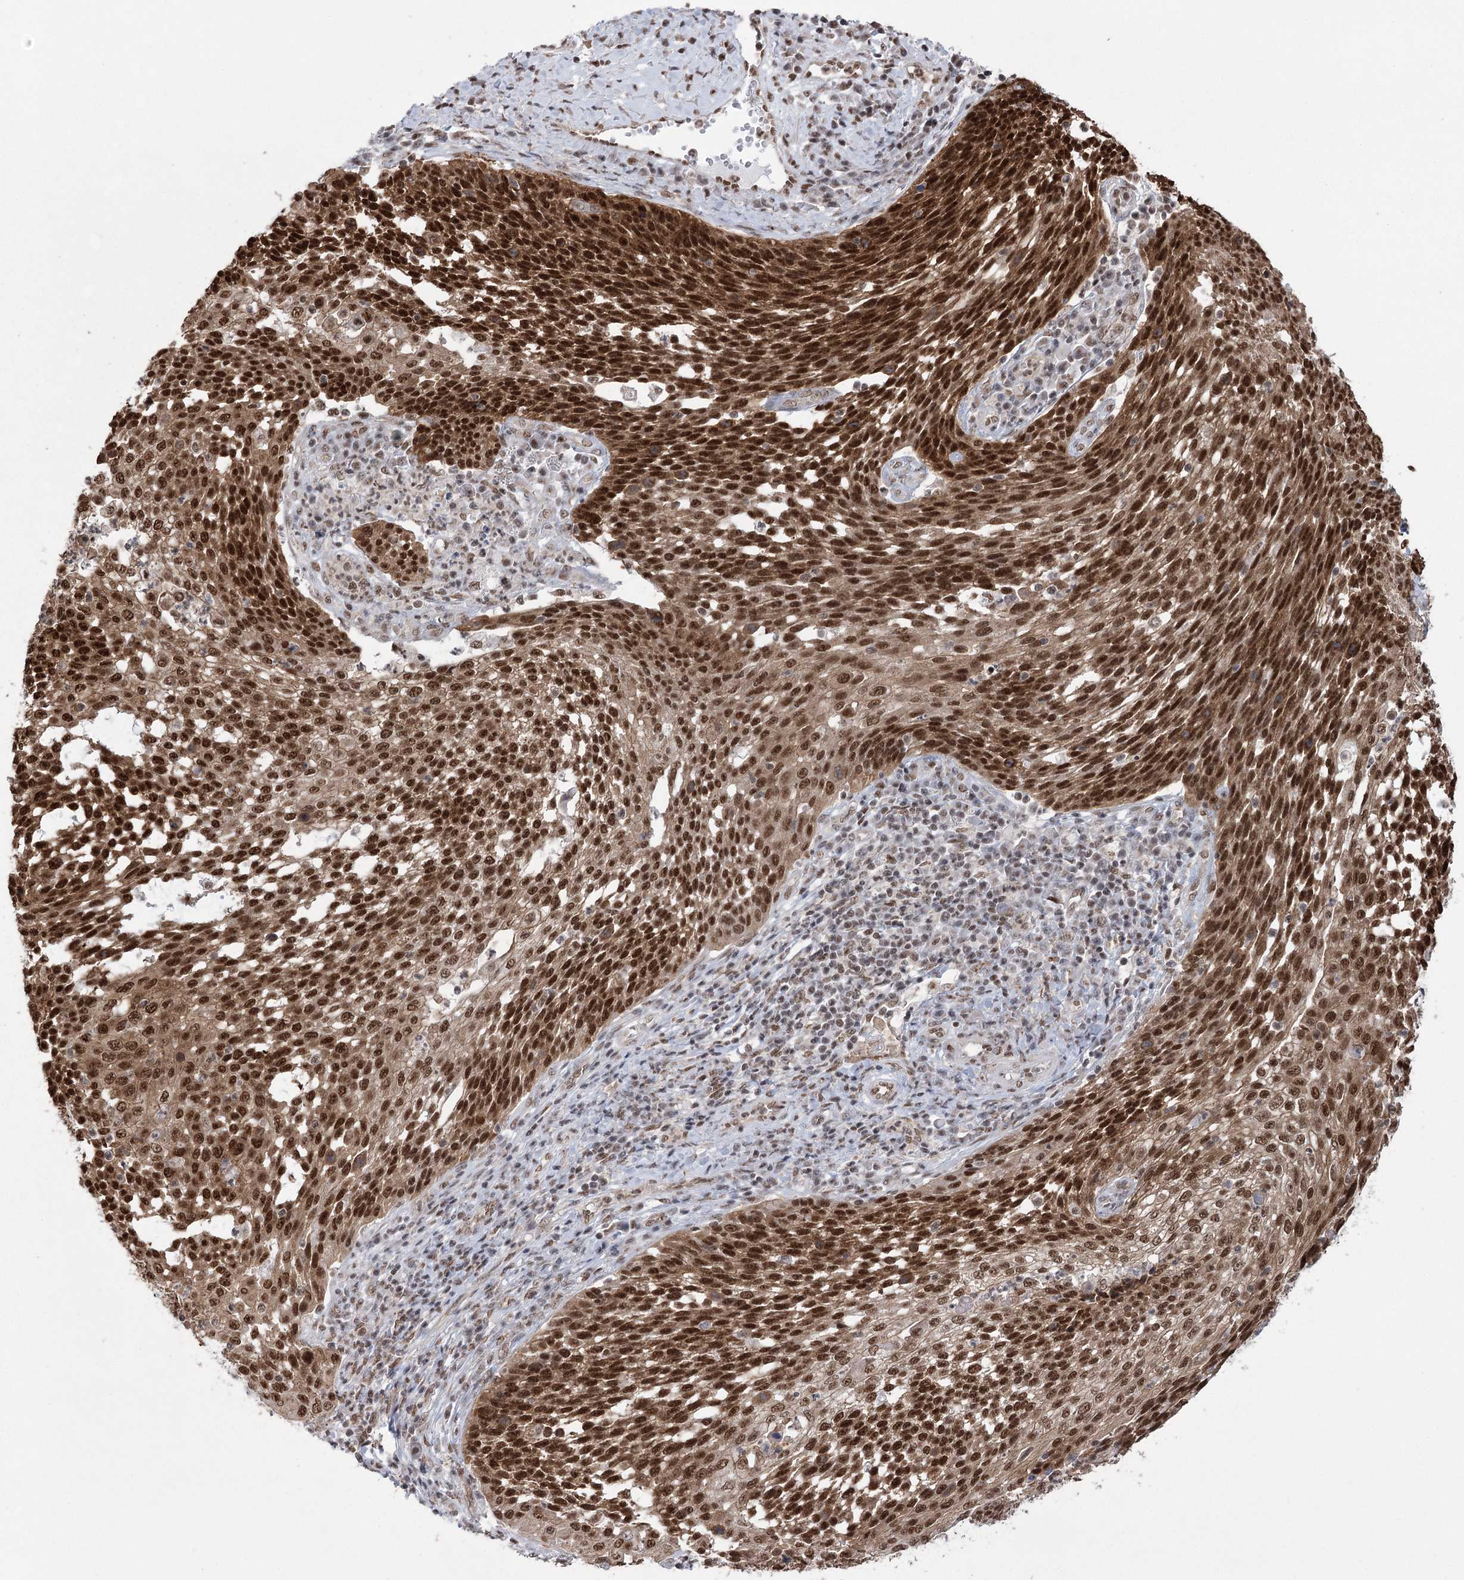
{"staining": {"intensity": "strong", "quantity": ">75%", "location": "cytoplasmic/membranous,nuclear"}, "tissue": "cervical cancer", "cell_type": "Tumor cells", "image_type": "cancer", "snomed": [{"axis": "morphology", "description": "Squamous cell carcinoma, NOS"}, {"axis": "topography", "description": "Cervix"}], "caption": "A high-resolution image shows IHC staining of cervical squamous cell carcinoma, which displays strong cytoplasmic/membranous and nuclear staining in approximately >75% of tumor cells.", "gene": "ZCCHC8", "patient": {"sex": "female", "age": 34}}